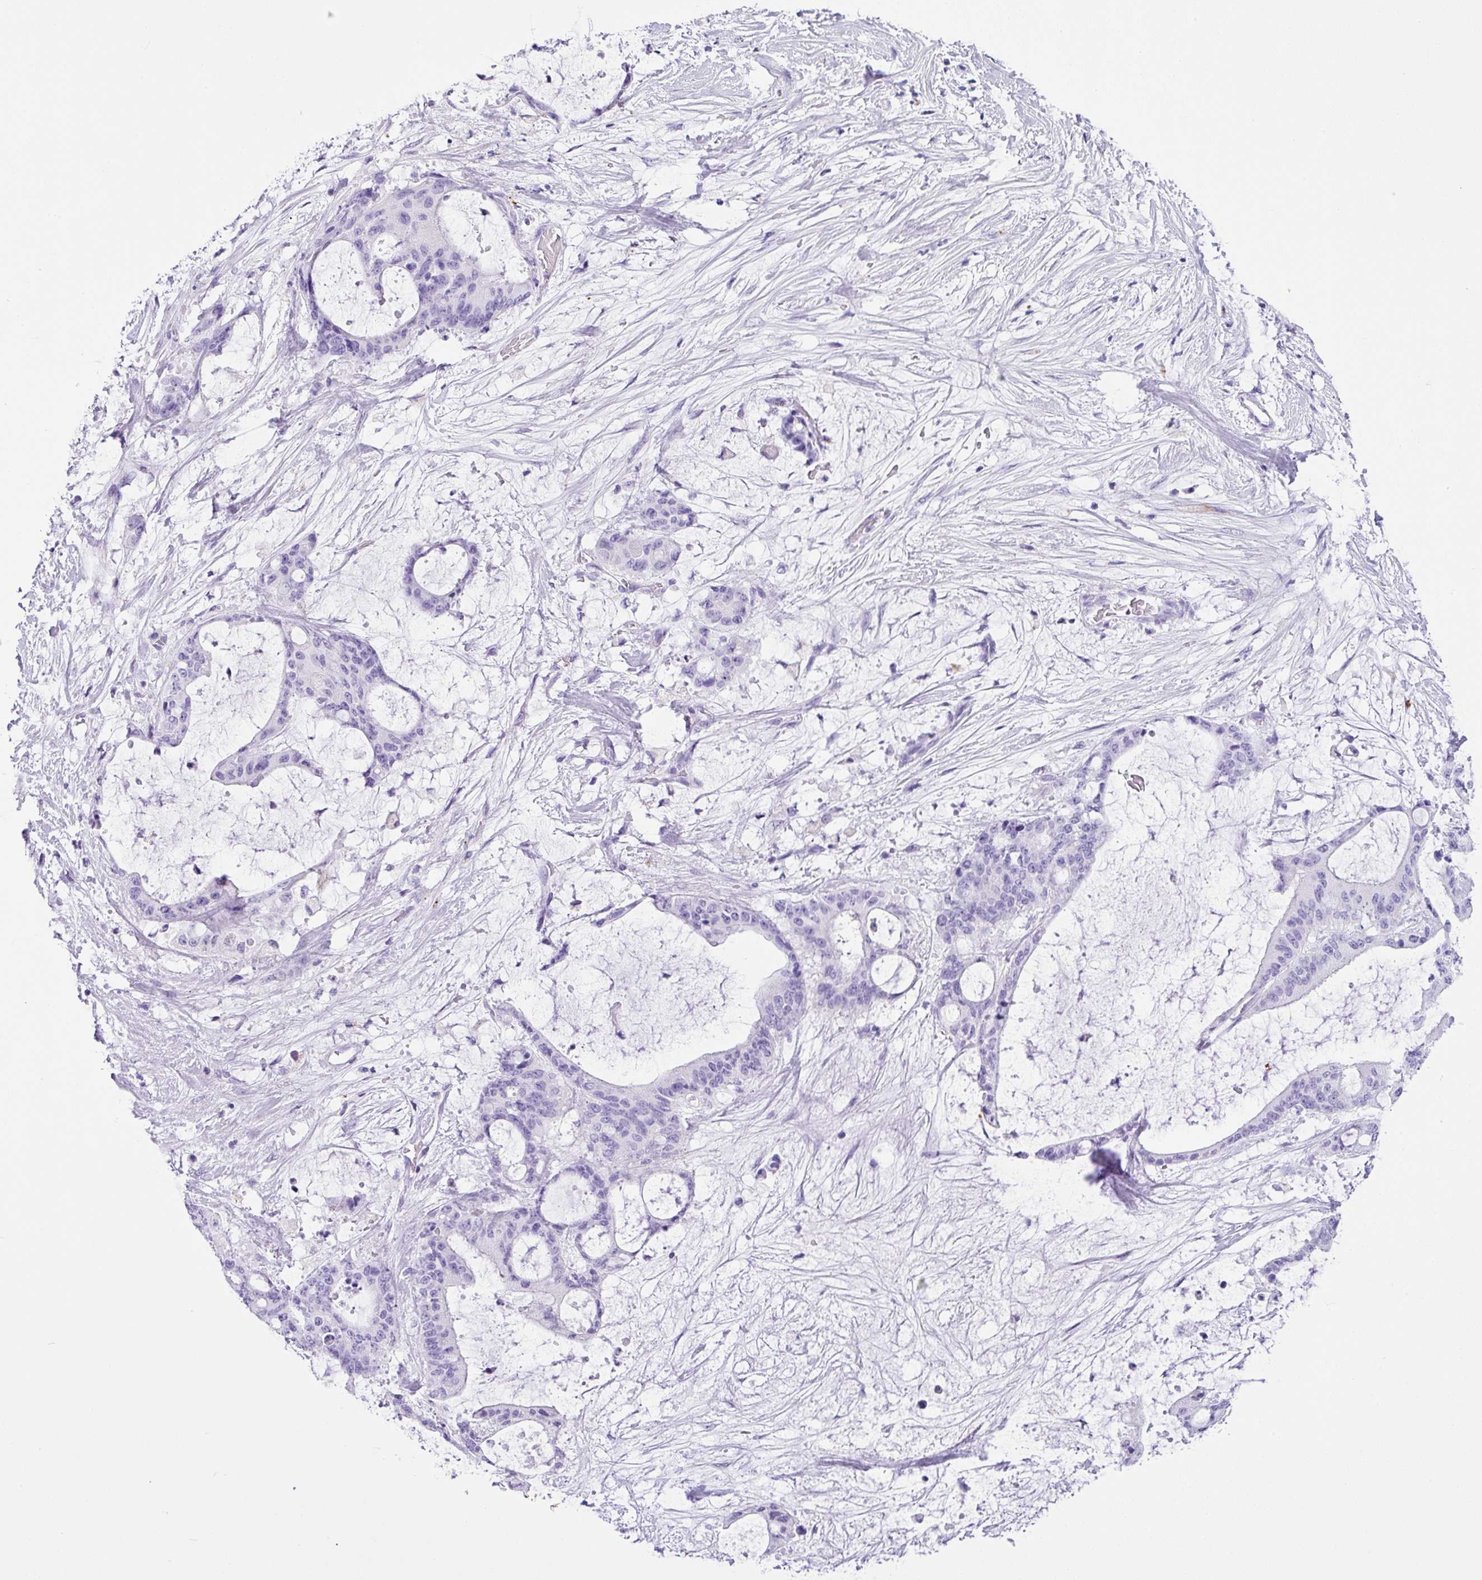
{"staining": {"intensity": "negative", "quantity": "none", "location": "none"}, "tissue": "liver cancer", "cell_type": "Tumor cells", "image_type": "cancer", "snomed": [{"axis": "morphology", "description": "Normal tissue, NOS"}, {"axis": "morphology", "description": "Cholangiocarcinoma"}, {"axis": "topography", "description": "Liver"}, {"axis": "topography", "description": "Peripheral nerve tissue"}], "caption": "Micrograph shows no significant protein expression in tumor cells of liver cancer.", "gene": "ZG16", "patient": {"sex": "female", "age": 73}}